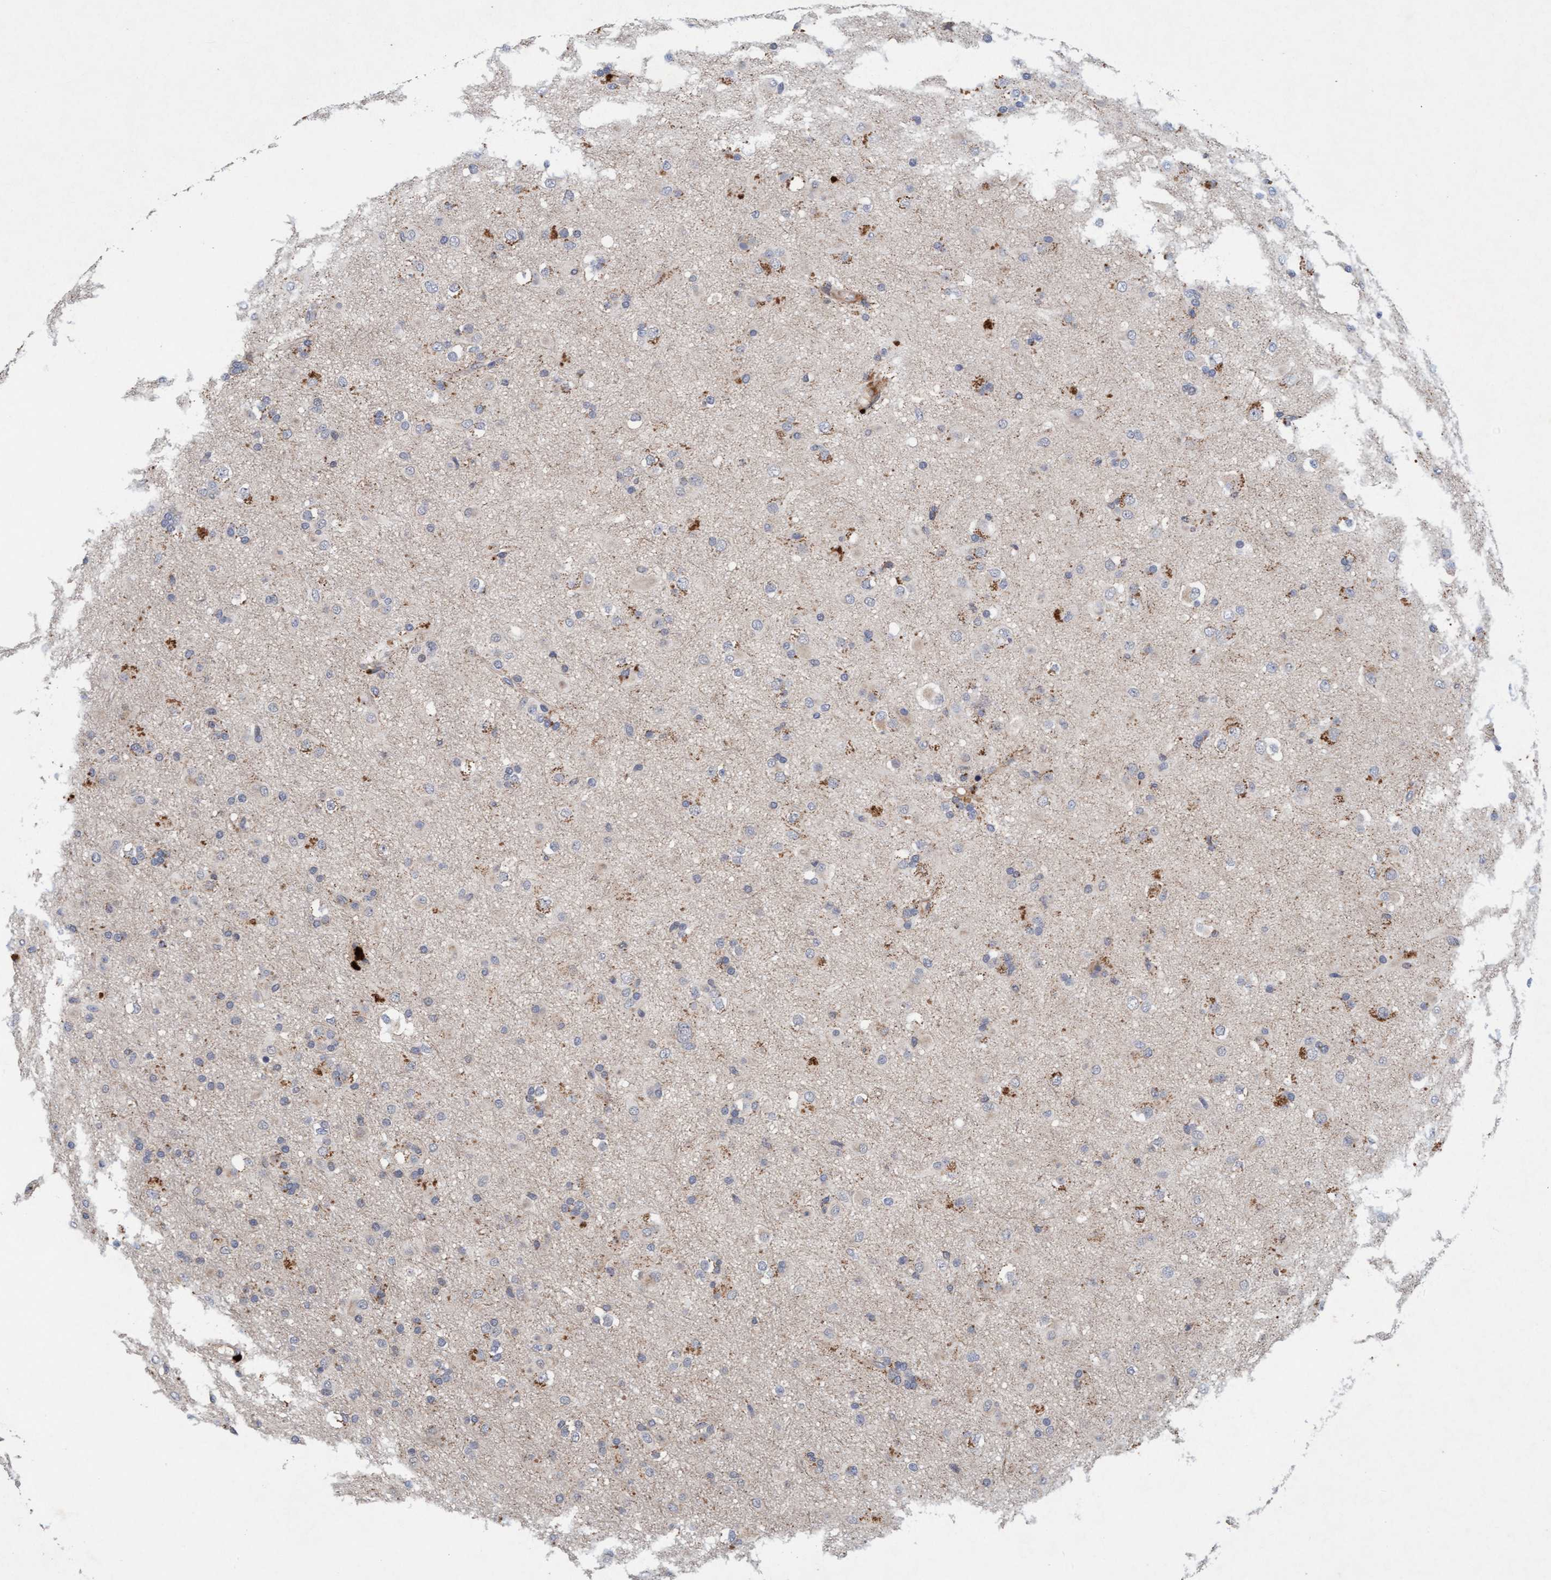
{"staining": {"intensity": "moderate", "quantity": "<25%", "location": "cytoplasmic/membranous"}, "tissue": "glioma", "cell_type": "Tumor cells", "image_type": "cancer", "snomed": [{"axis": "morphology", "description": "Glioma, malignant, Low grade"}, {"axis": "topography", "description": "Brain"}], "caption": "Immunohistochemical staining of malignant glioma (low-grade) exhibits low levels of moderate cytoplasmic/membranous protein positivity in about <25% of tumor cells.", "gene": "TMEM70", "patient": {"sex": "male", "age": 65}}